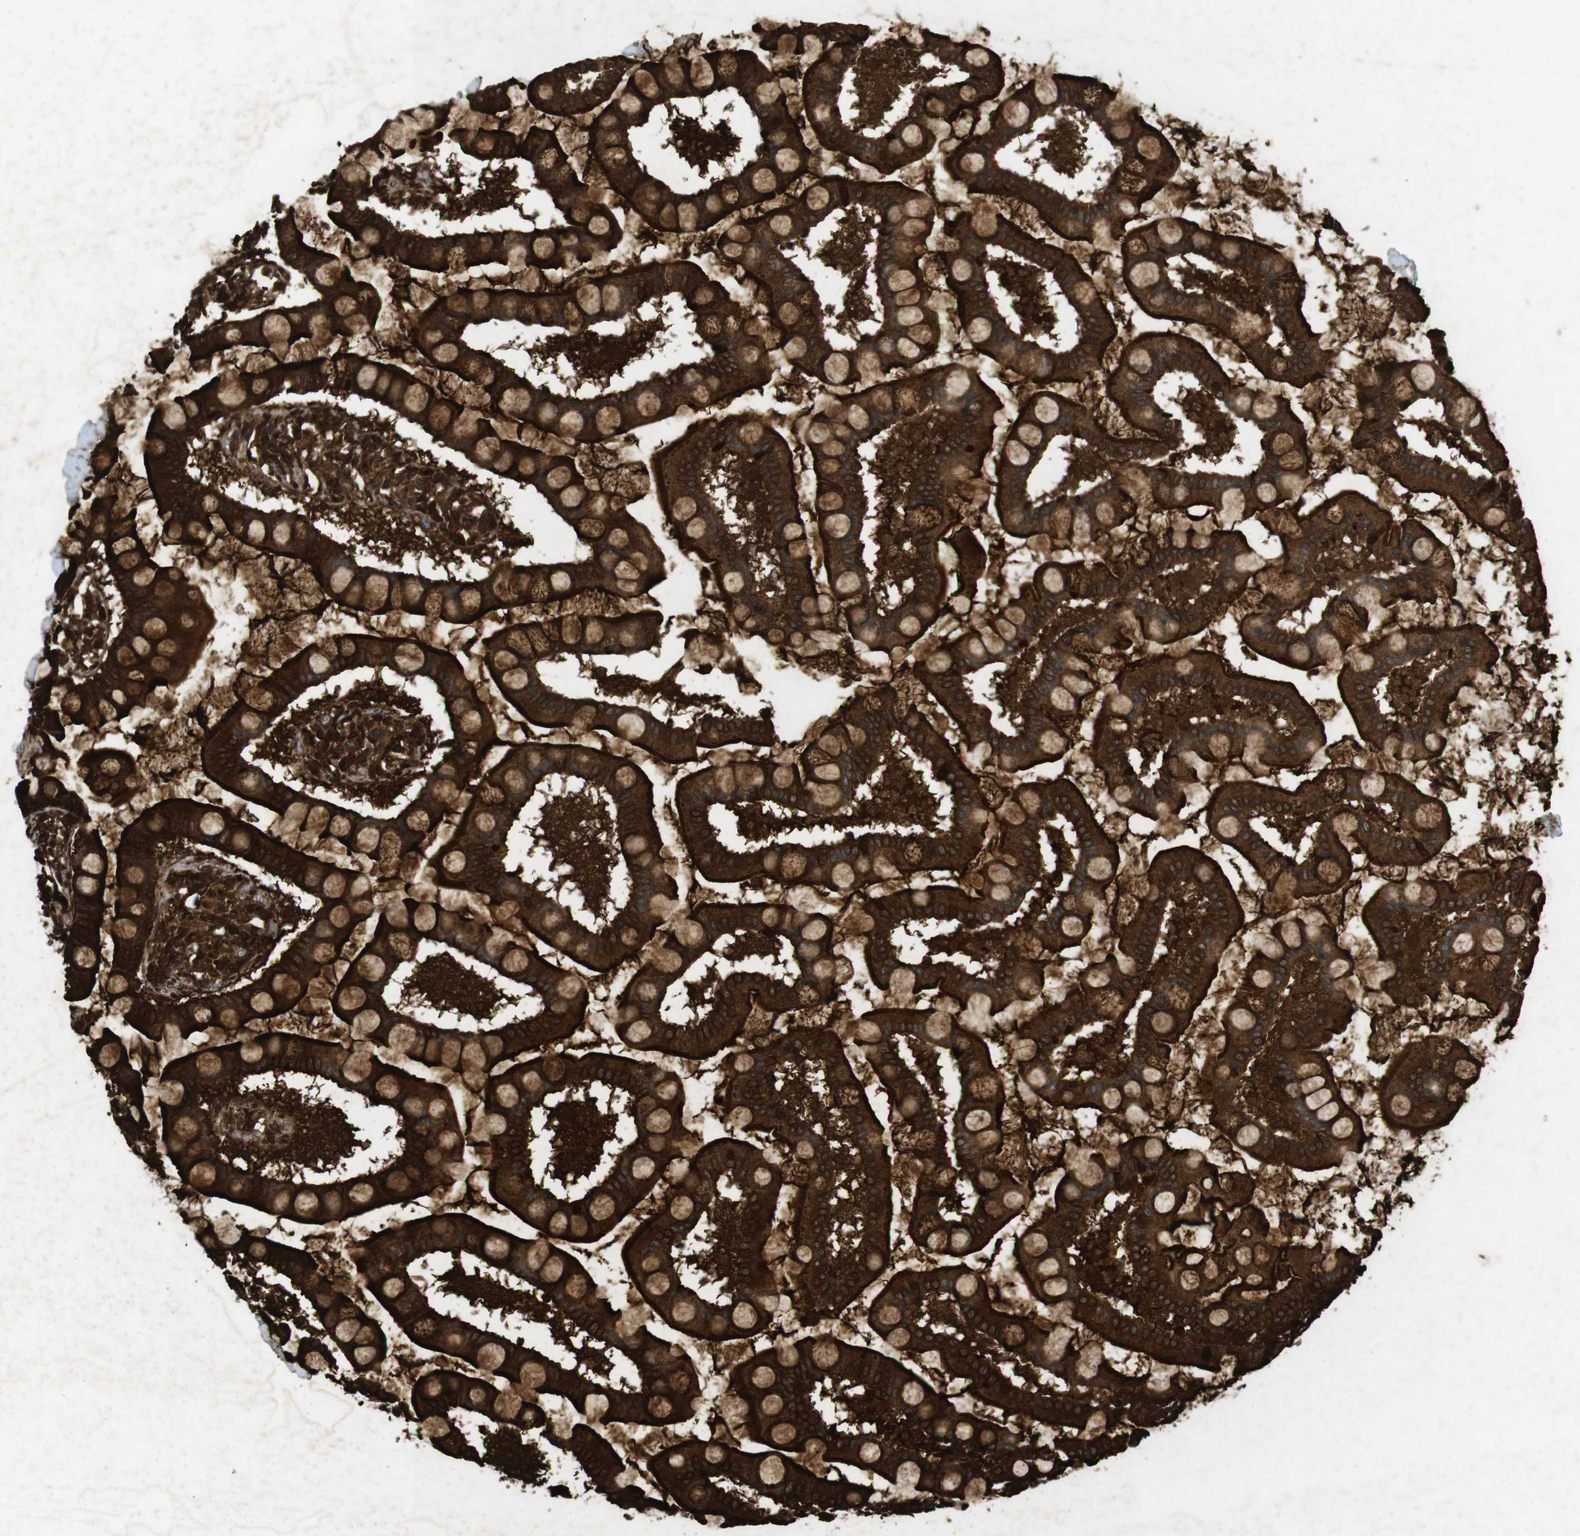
{"staining": {"intensity": "moderate", "quantity": ">75%", "location": "cytoplasmic/membranous"}, "tissue": "small intestine", "cell_type": "Glandular cells", "image_type": "normal", "snomed": [{"axis": "morphology", "description": "Normal tissue, NOS"}, {"axis": "topography", "description": "Small intestine"}], "caption": "Glandular cells reveal moderate cytoplasmic/membranous expression in approximately >75% of cells in benign small intestine.", "gene": "FLCN", "patient": {"sex": "male", "age": 41}}